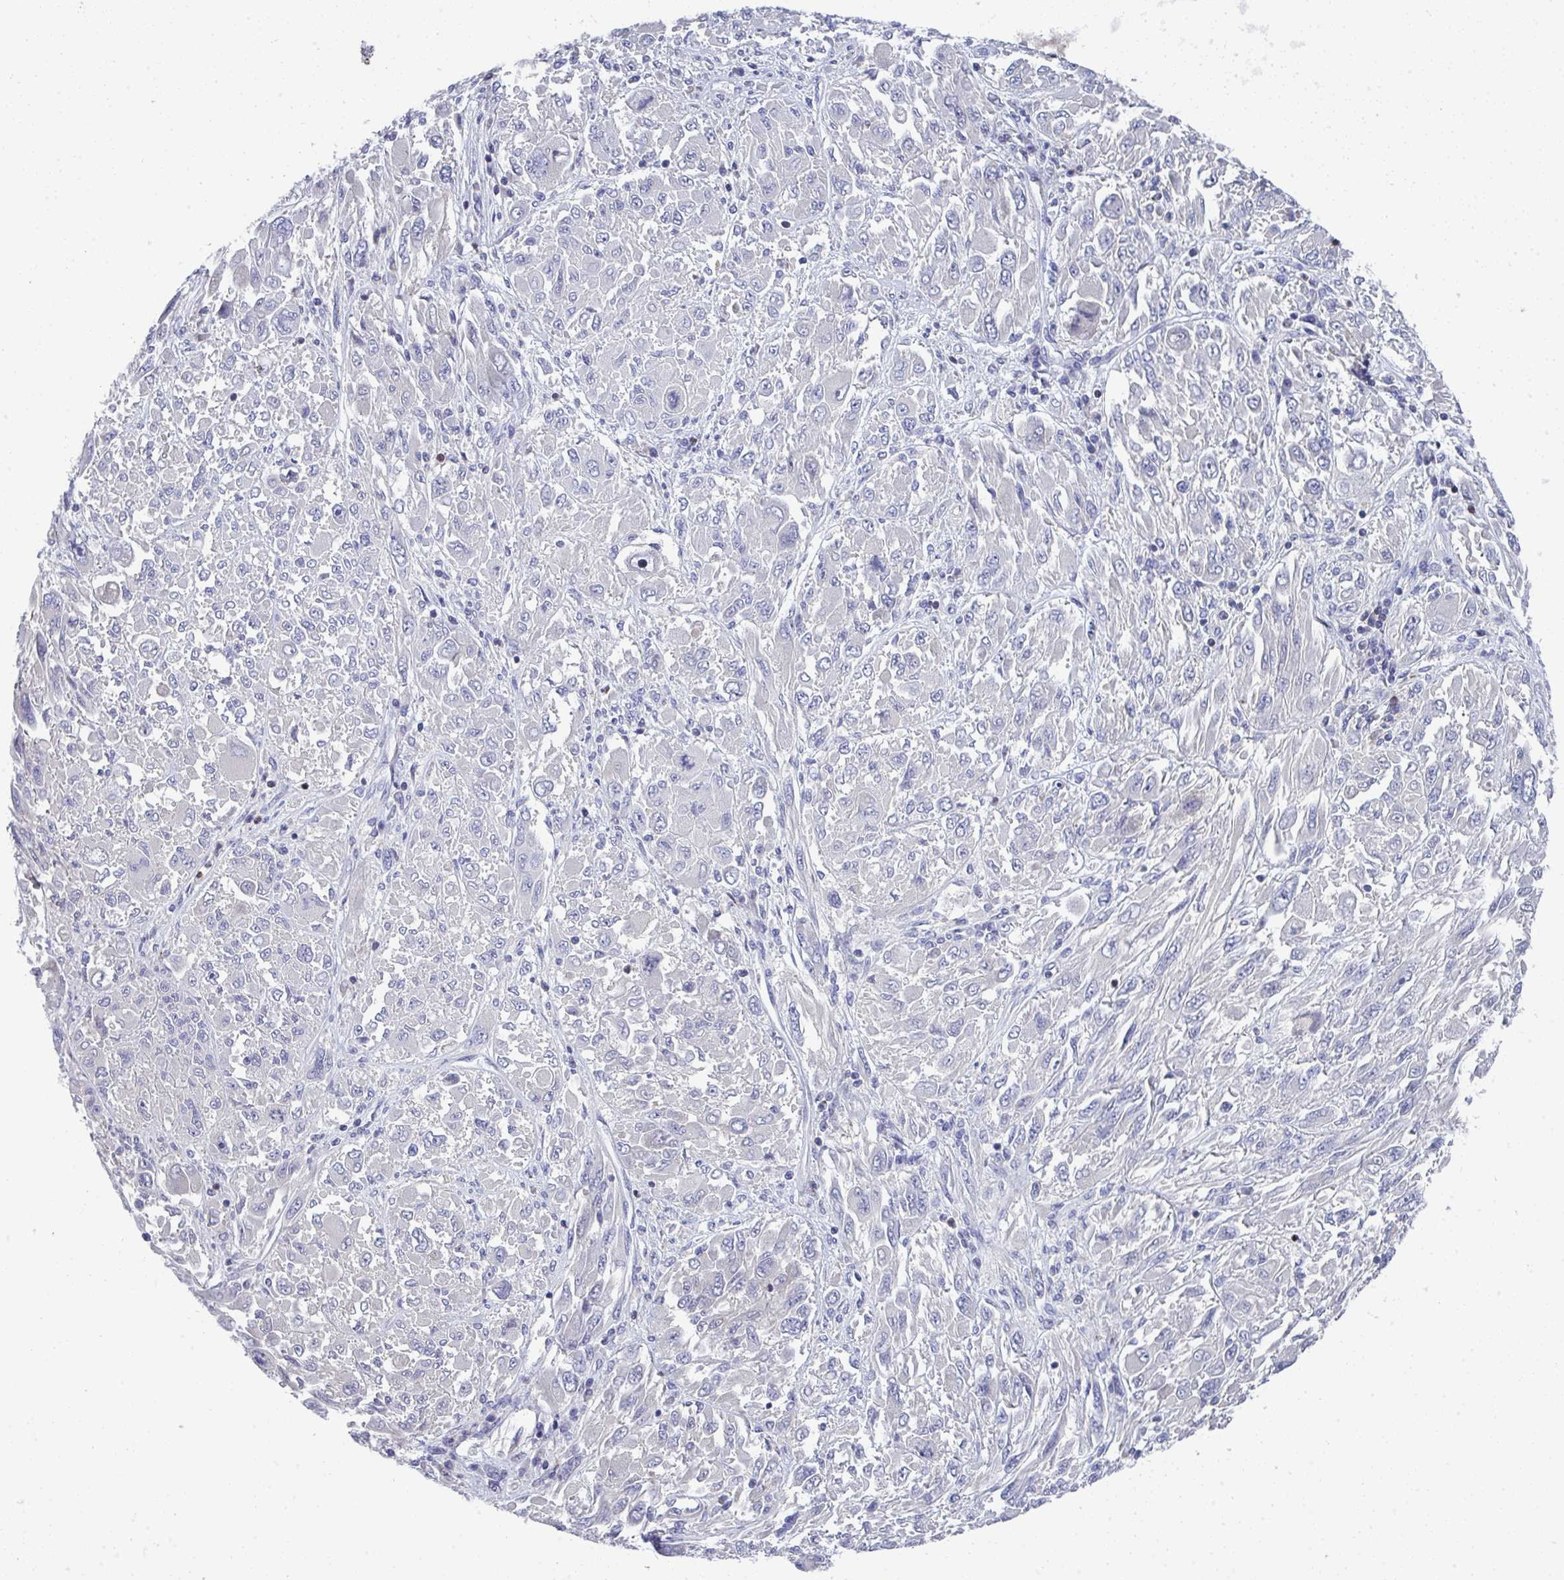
{"staining": {"intensity": "negative", "quantity": "none", "location": "none"}, "tissue": "melanoma", "cell_type": "Tumor cells", "image_type": "cancer", "snomed": [{"axis": "morphology", "description": "Malignant melanoma, NOS"}, {"axis": "topography", "description": "Skin"}], "caption": "DAB immunohistochemical staining of melanoma demonstrates no significant positivity in tumor cells.", "gene": "AOC2", "patient": {"sex": "female", "age": 91}}